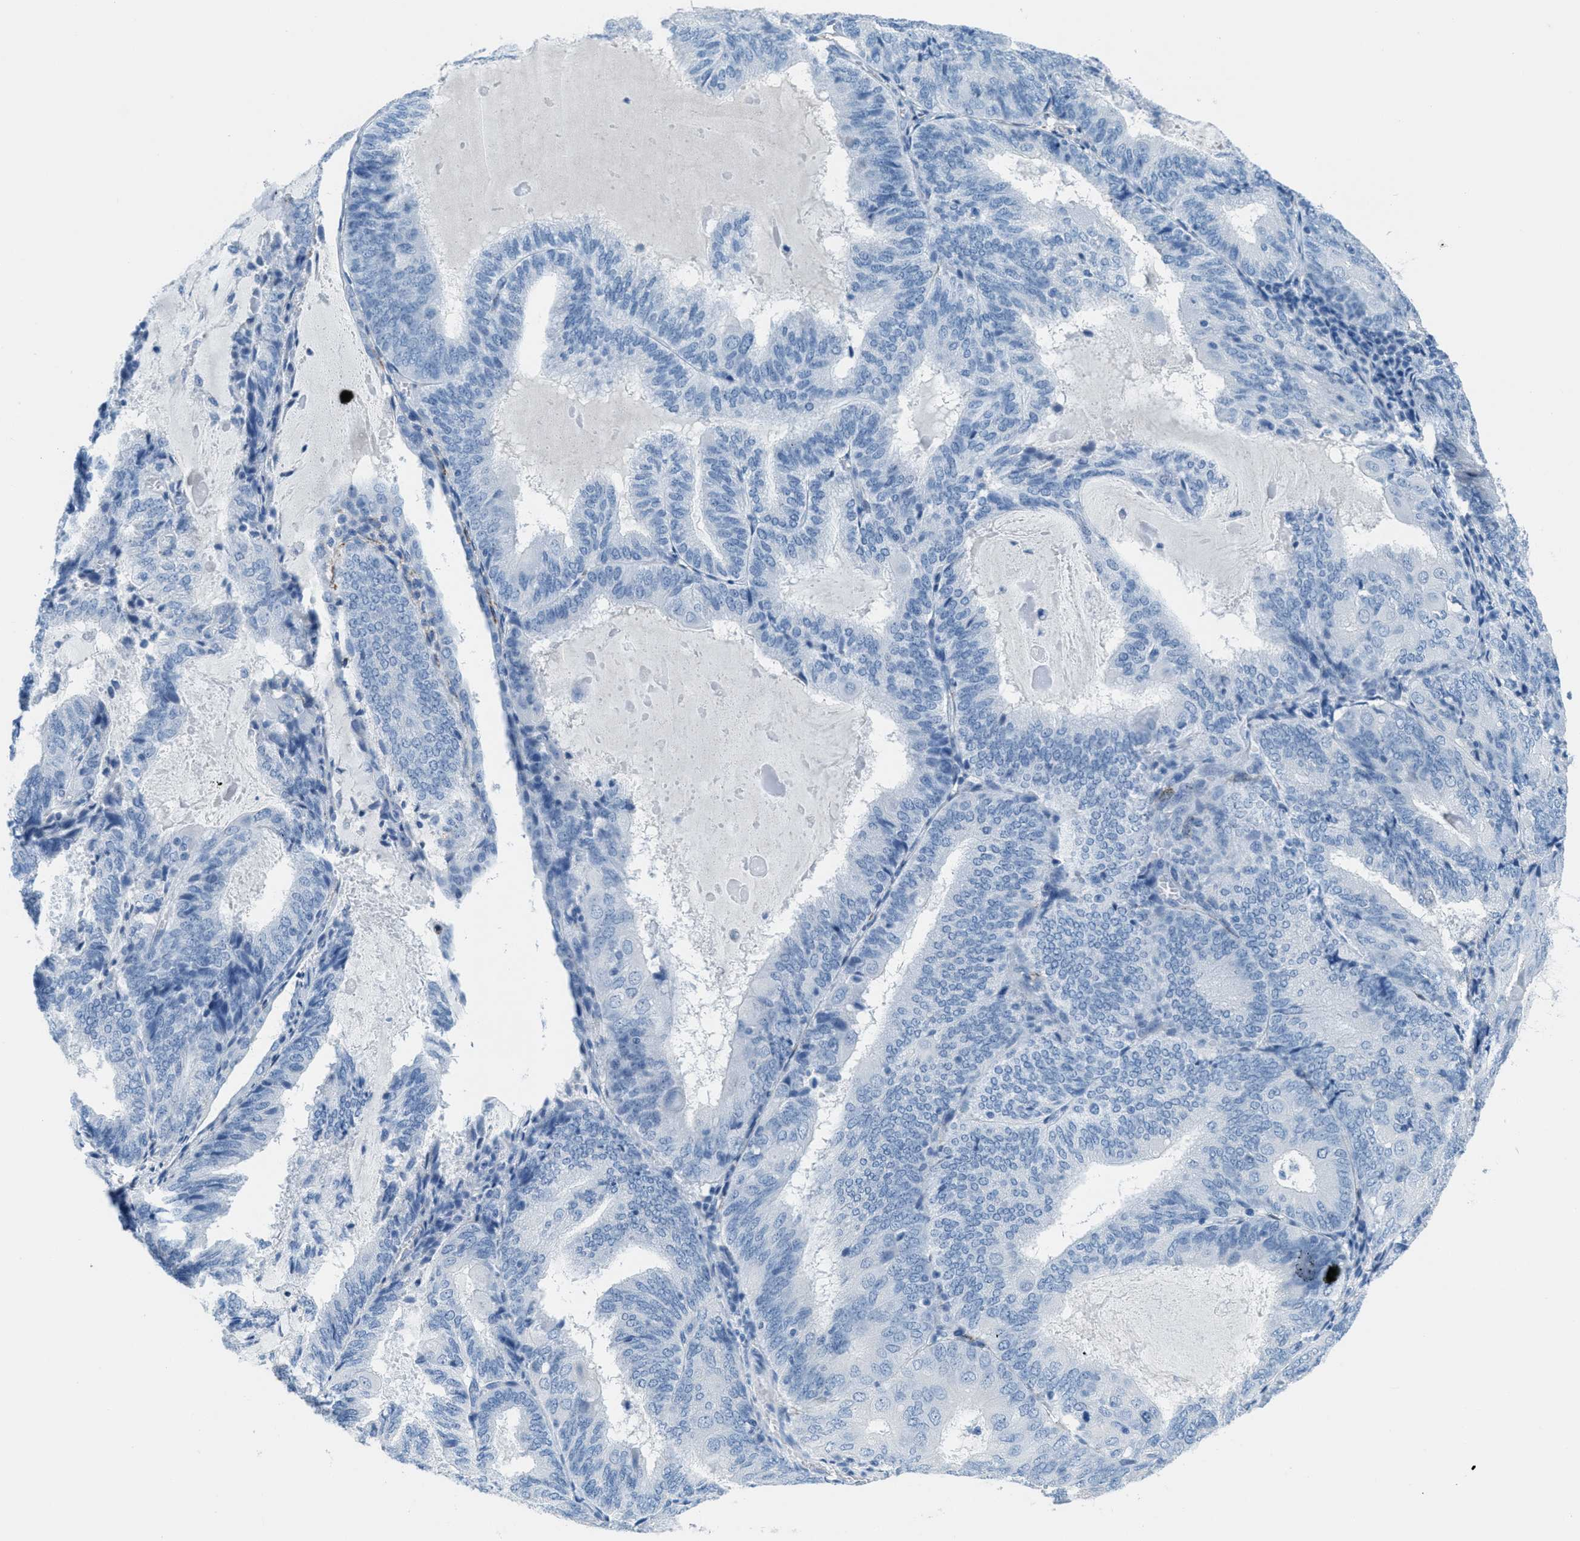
{"staining": {"intensity": "negative", "quantity": "none", "location": "none"}, "tissue": "endometrial cancer", "cell_type": "Tumor cells", "image_type": "cancer", "snomed": [{"axis": "morphology", "description": "Adenocarcinoma, NOS"}, {"axis": "topography", "description": "Endometrium"}], "caption": "The micrograph shows no significant positivity in tumor cells of endometrial cancer (adenocarcinoma).", "gene": "MGARP", "patient": {"sex": "female", "age": 81}}